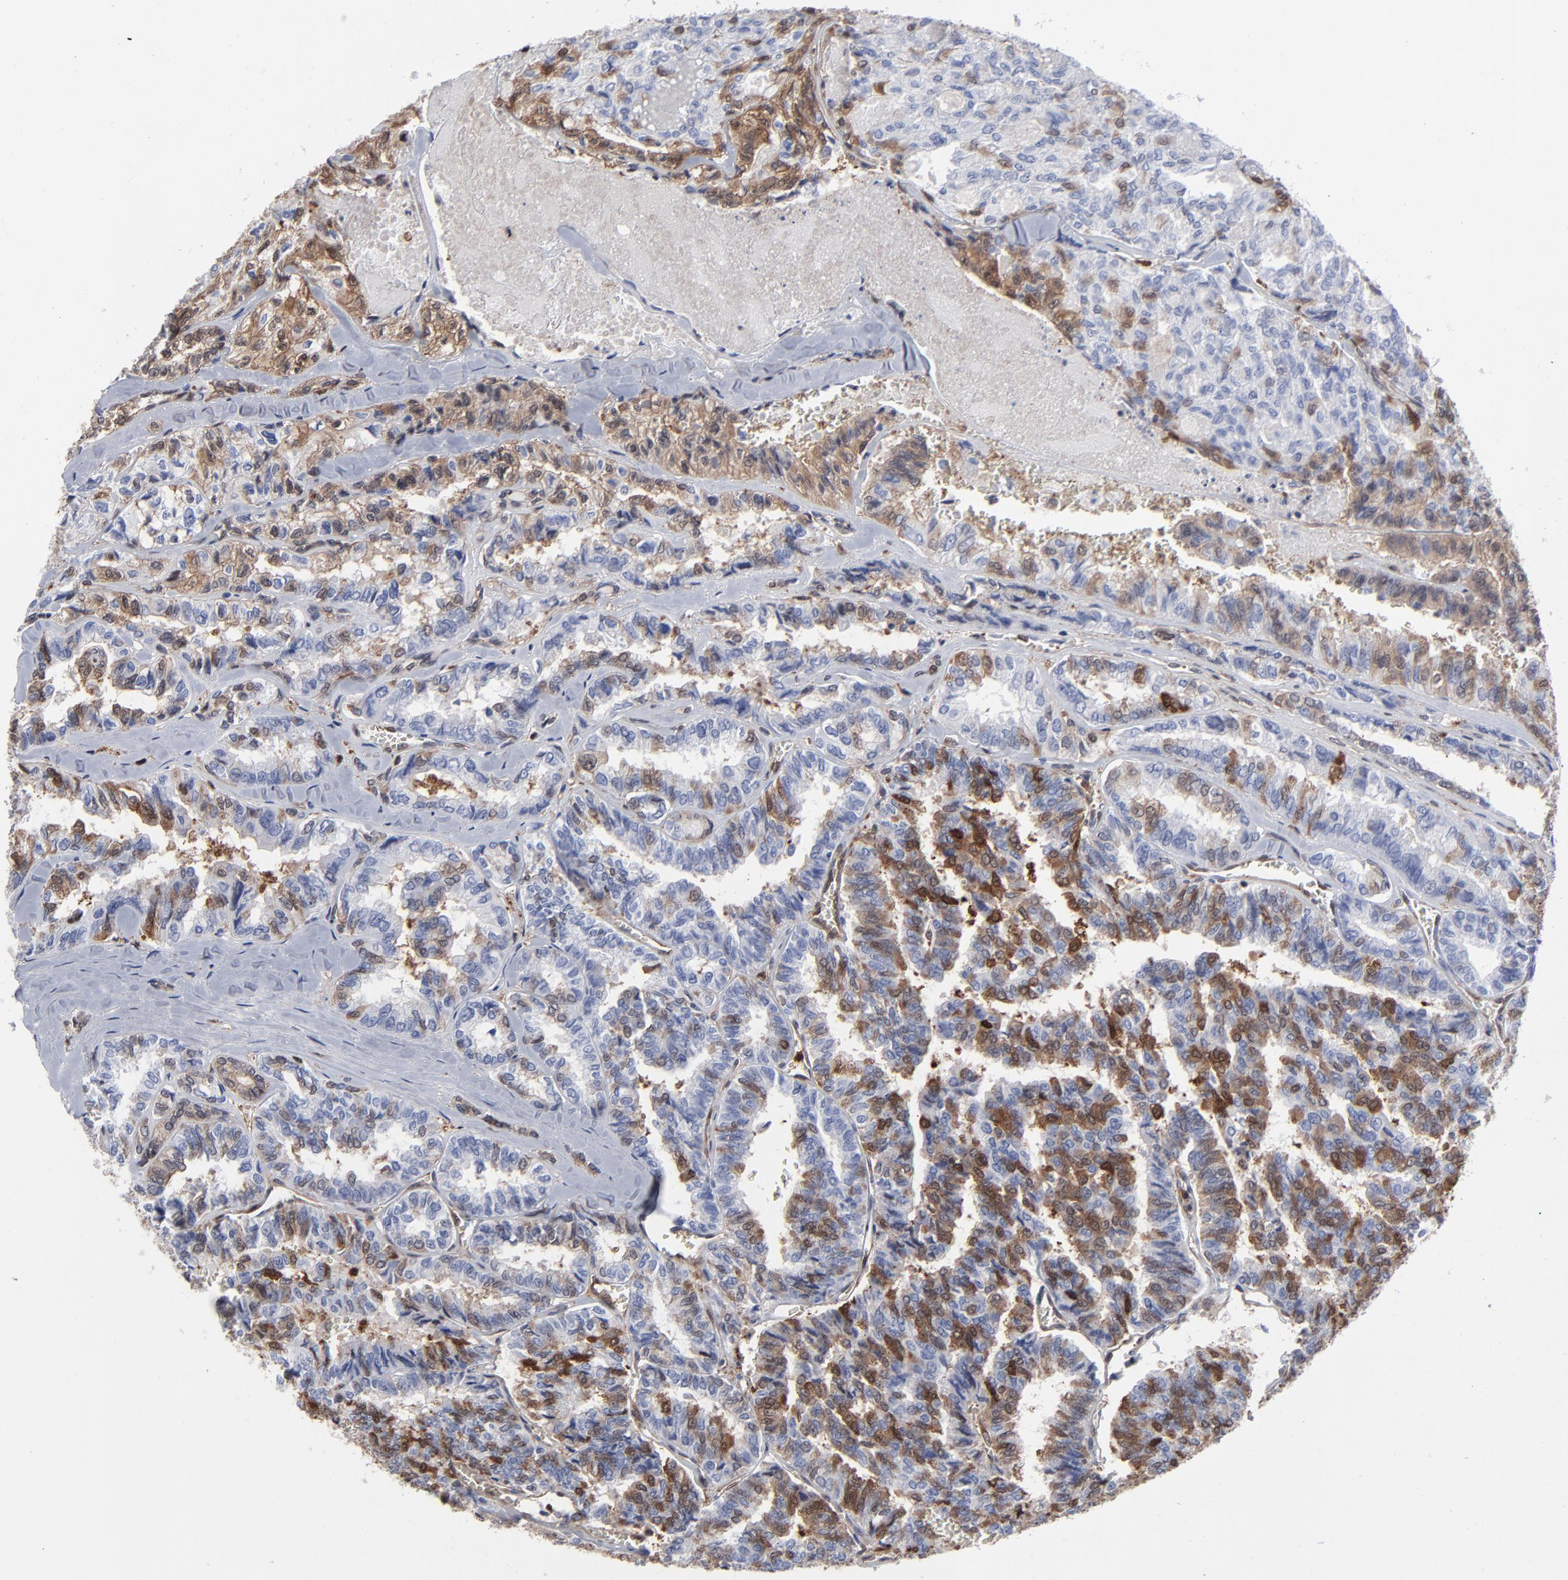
{"staining": {"intensity": "moderate", "quantity": "25%-75%", "location": "cytoplasmic/membranous"}, "tissue": "thyroid cancer", "cell_type": "Tumor cells", "image_type": "cancer", "snomed": [{"axis": "morphology", "description": "Papillary adenocarcinoma, NOS"}, {"axis": "topography", "description": "Thyroid gland"}], "caption": "This is an image of IHC staining of thyroid cancer (papillary adenocarcinoma), which shows moderate positivity in the cytoplasmic/membranous of tumor cells.", "gene": "MAP2K1", "patient": {"sex": "female", "age": 35}}